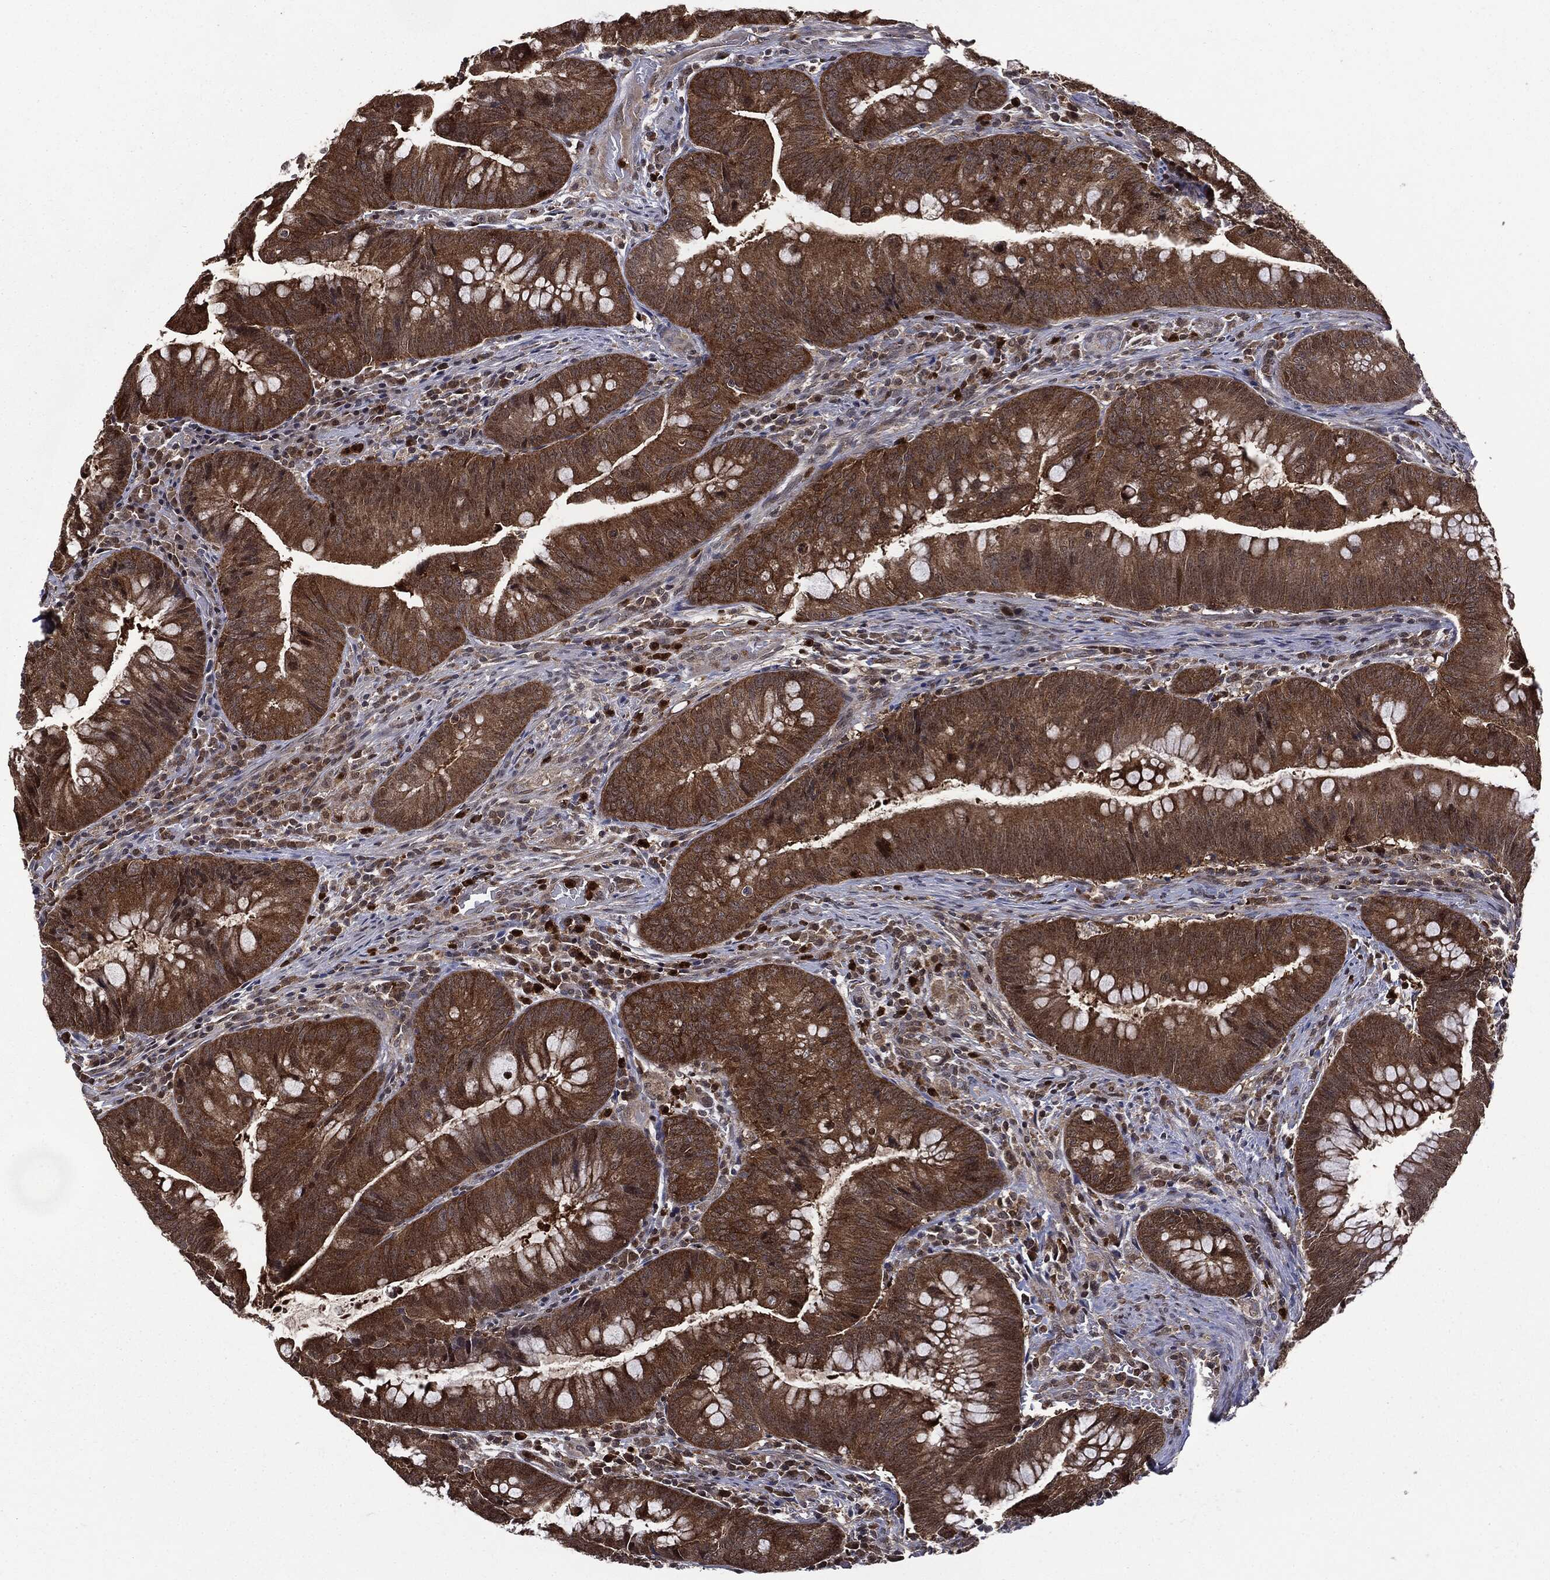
{"staining": {"intensity": "strong", "quantity": ">75%", "location": "cytoplasmic/membranous"}, "tissue": "colorectal cancer", "cell_type": "Tumor cells", "image_type": "cancer", "snomed": [{"axis": "morphology", "description": "Adenocarcinoma, NOS"}, {"axis": "topography", "description": "Colon"}], "caption": "Protein expression analysis of human colorectal adenocarcinoma reveals strong cytoplasmic/membranous staining in about >75% of tumor cells.", "gene": "GPI", "patient": {"sex": "male", "age": 62}}